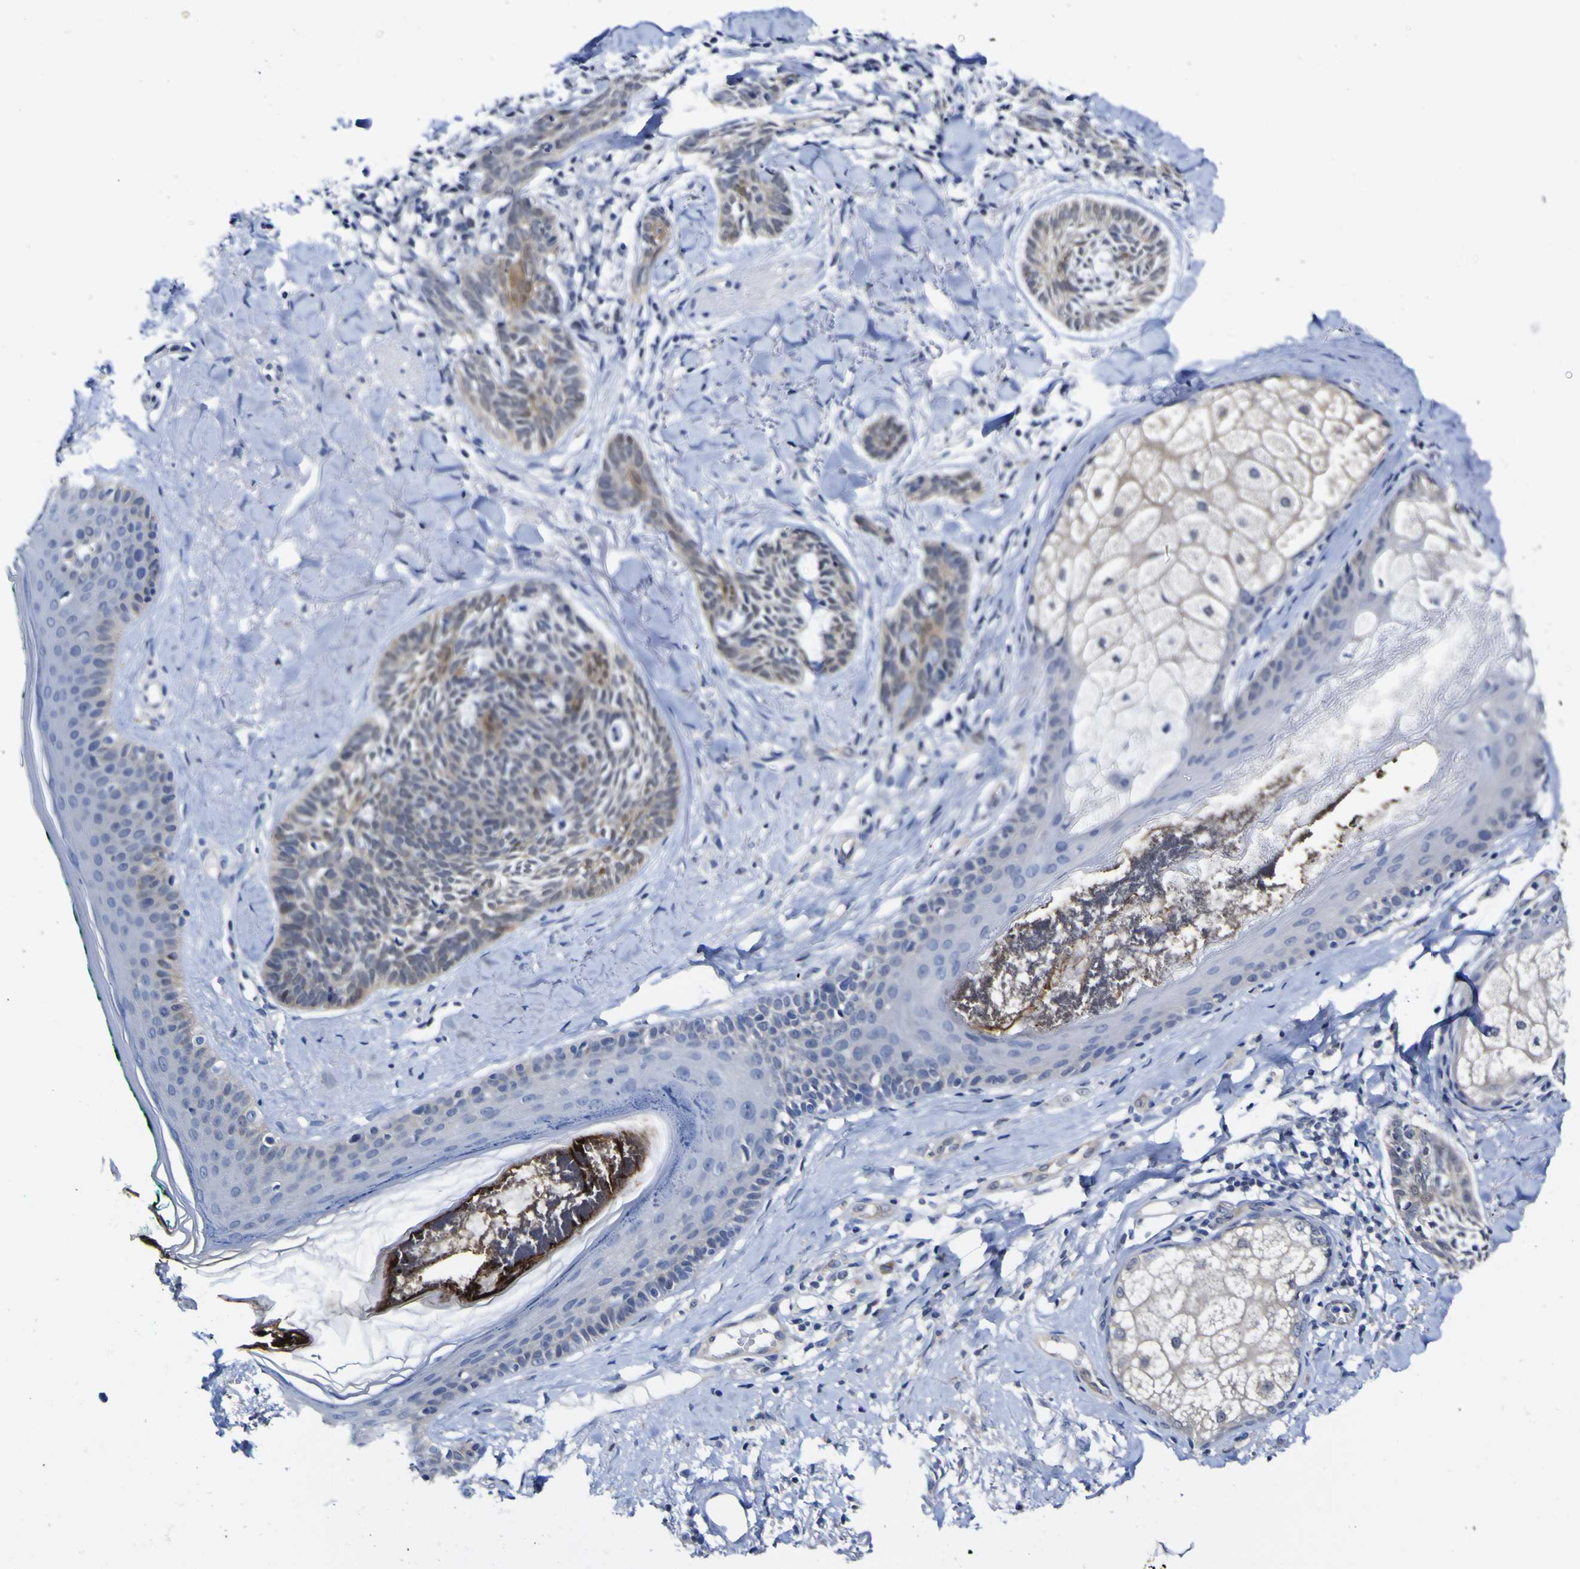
{"staining": {"intensity": "moderate", "quantity": "<25%", "location": "cytoplasmic/membranous"}, "tissue": "skin cancer", "cell_type": "Tumor cells", "image_type": "cancer", "snomed": [{"axis": "morphology", "description": "Basal cell carcinoma"}, {"axis": "topography", "description": "Skin"}], "caption": "Skin cancer stained with a protein marker shows moderate staining in tumor cells.", "gene": "CASP6", "patient": {"sex": "male", "age": 43}}